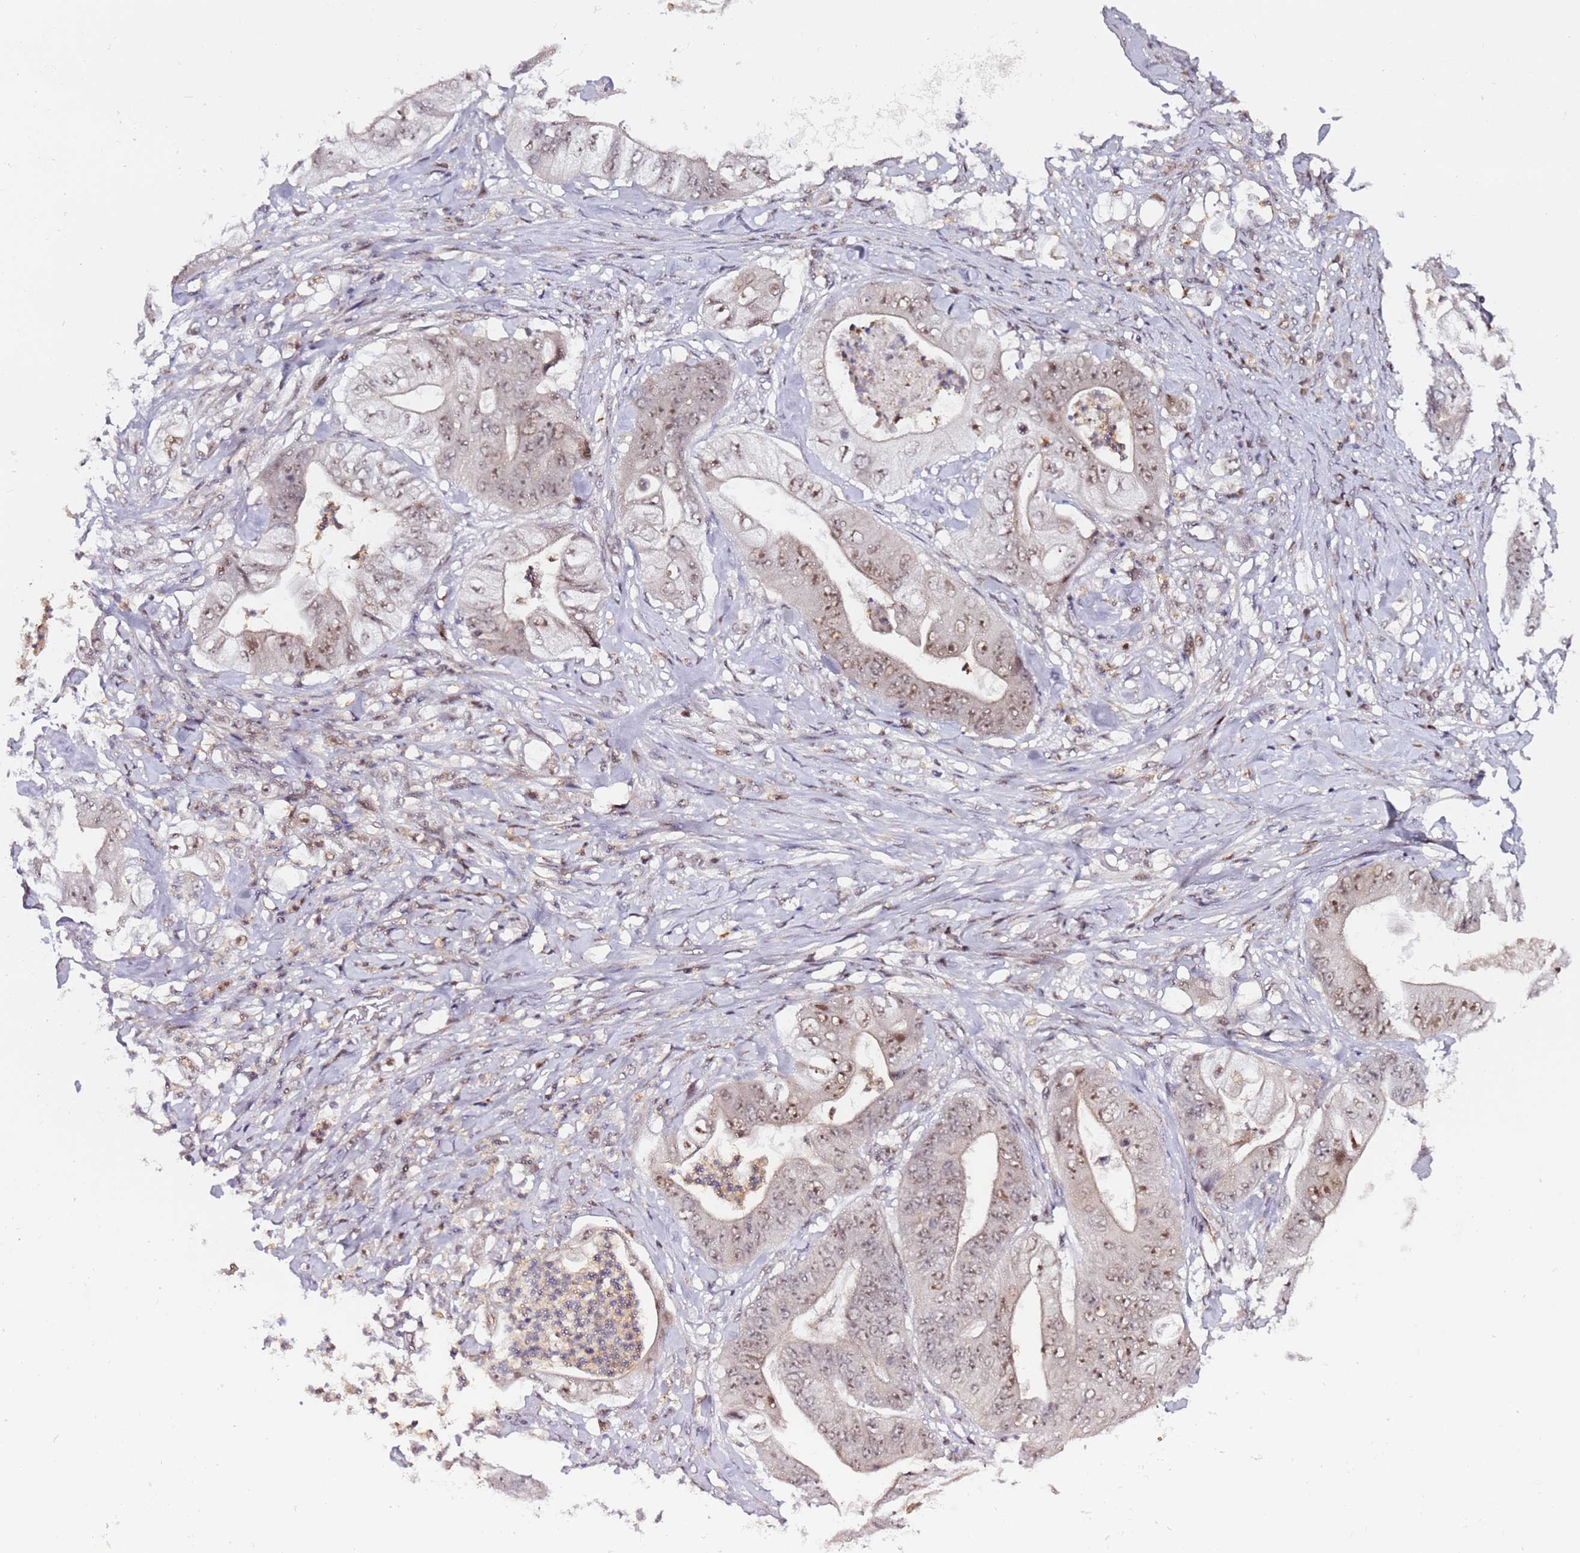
{"staining": {"intensity": "moderate", "quantity": ">75%", "location": "nuclear"}, "tissue": "stomach cancer", "cell_type": "Tumor cells", "image_type": "cancer", "snomed": [{"axis": "morphology", "description": "Adenocarcinoma, NOS"}, {"axis": "topography", "description": "Stomach"}], "caption": "A micrograph of stomach cancer (adenocarcinoma) stained for a protein reveals moderate nuclear brown staining in tumor cells.", "gene": "FCF1", "patient": {"sex": "female", "age": 73}}